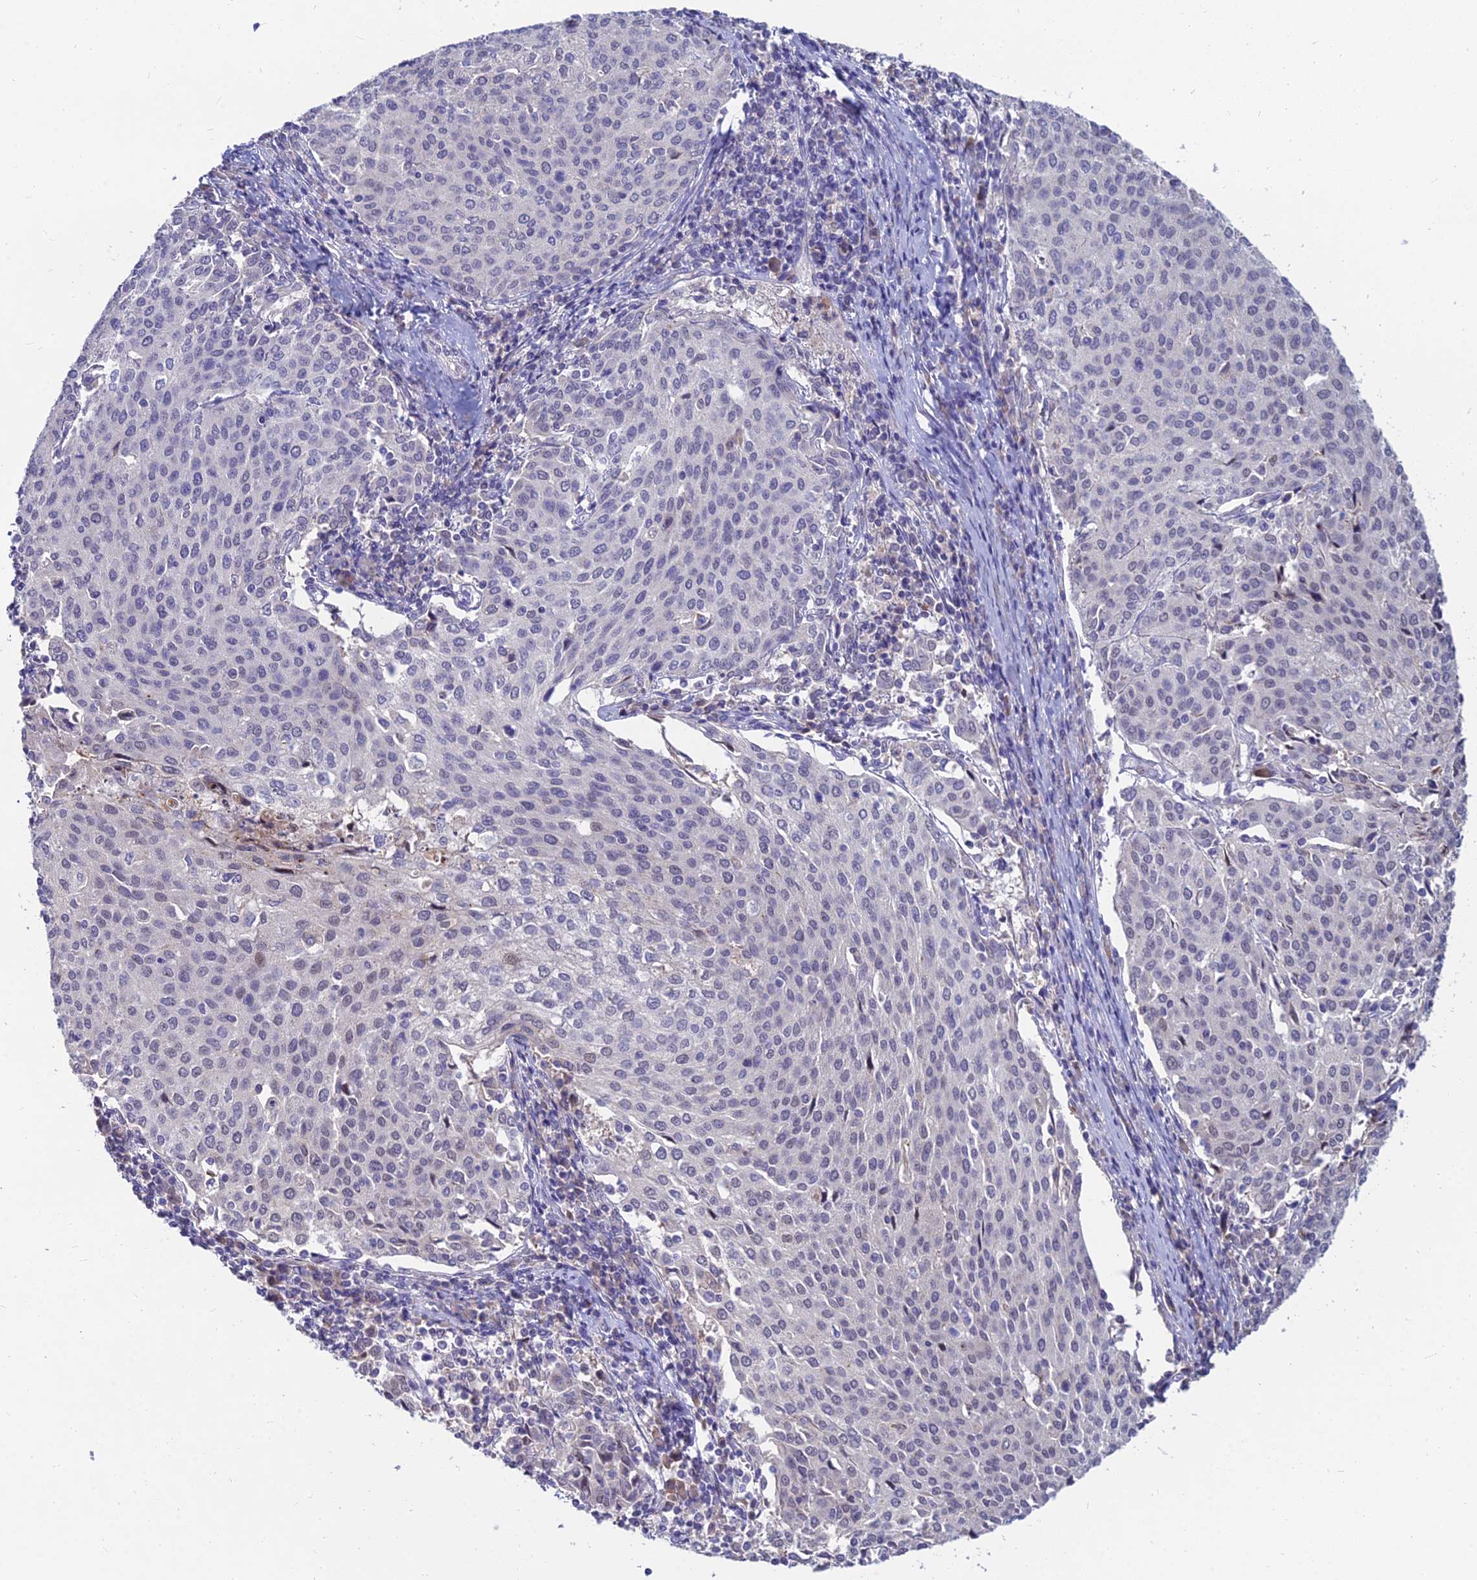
{"staining": {"intensity": "negative", "quantity": "none", "location": "none"}, "tissue": "cervical cancer", "cell_type": "Tumor cells", "image_type": "cancer", "snomed": [{"axis": "morphology", "description": "Squamous cell carcinoma, NOS"}, {"axis": "topography", "description": "Cervix"}], "caption": "Immunohistochemistry (IHC) image of neoplastic tissue: cervical squamous cell carcinoma stained with DAB shows no significant protein expression in tumor cells.", "gene": "GOLGA6D", "patient": {"sex": "female", "age": 46}}